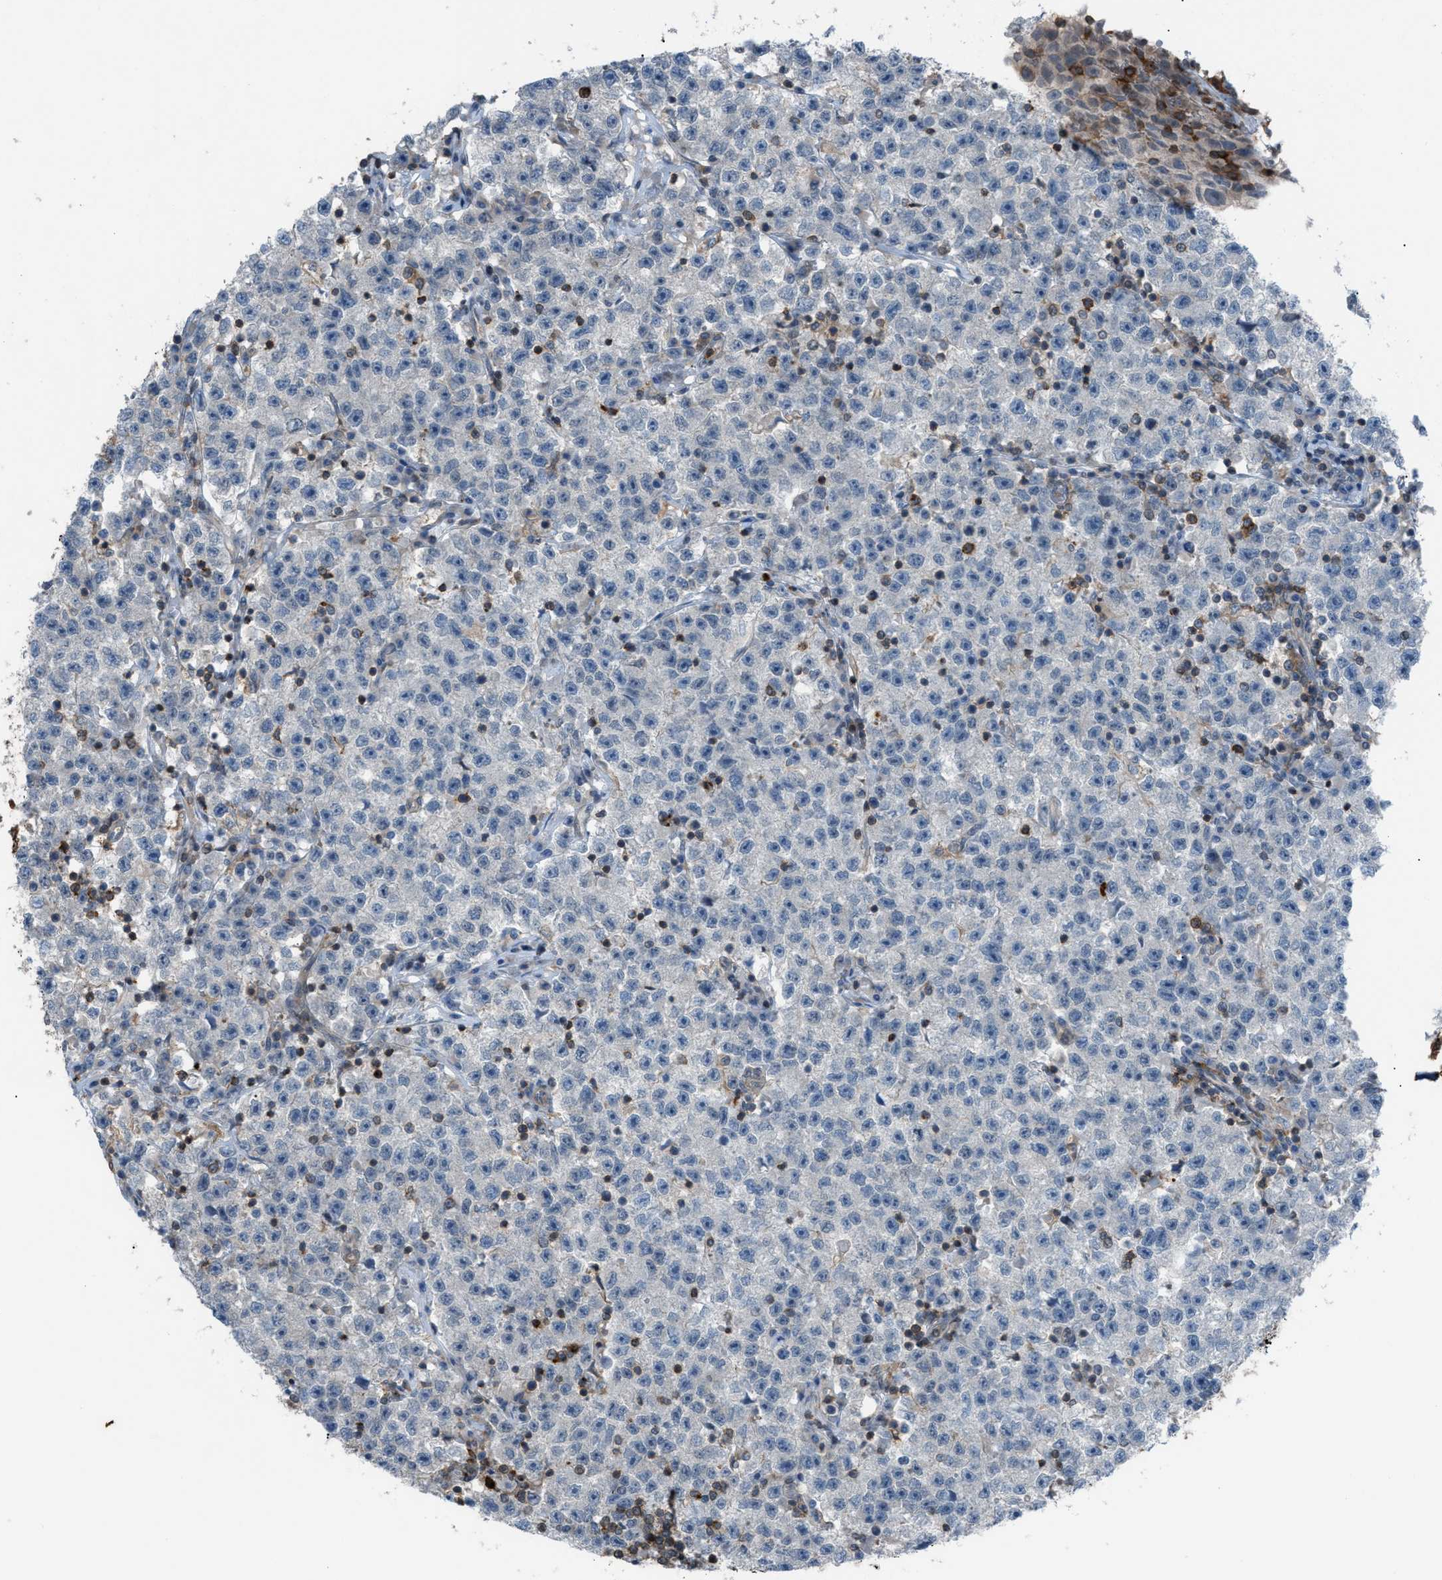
{"staining": {"intensity": "negative", "quantity": "none", "location": "none"}, "tissue": "testis cancer", "cell_type": "Tumor cells", "image_type": "cancer", "snomed": [{"axis": "morphology", "description": "Seminoma, NOS"}, {"axis": "topography", "description": "Testis"}], "caption": "A micrograph of human testis seminoma is negative for staining in tumor cells.", "gene": "DYRK1A", "patient": {"sex": "male", "age": 22}}